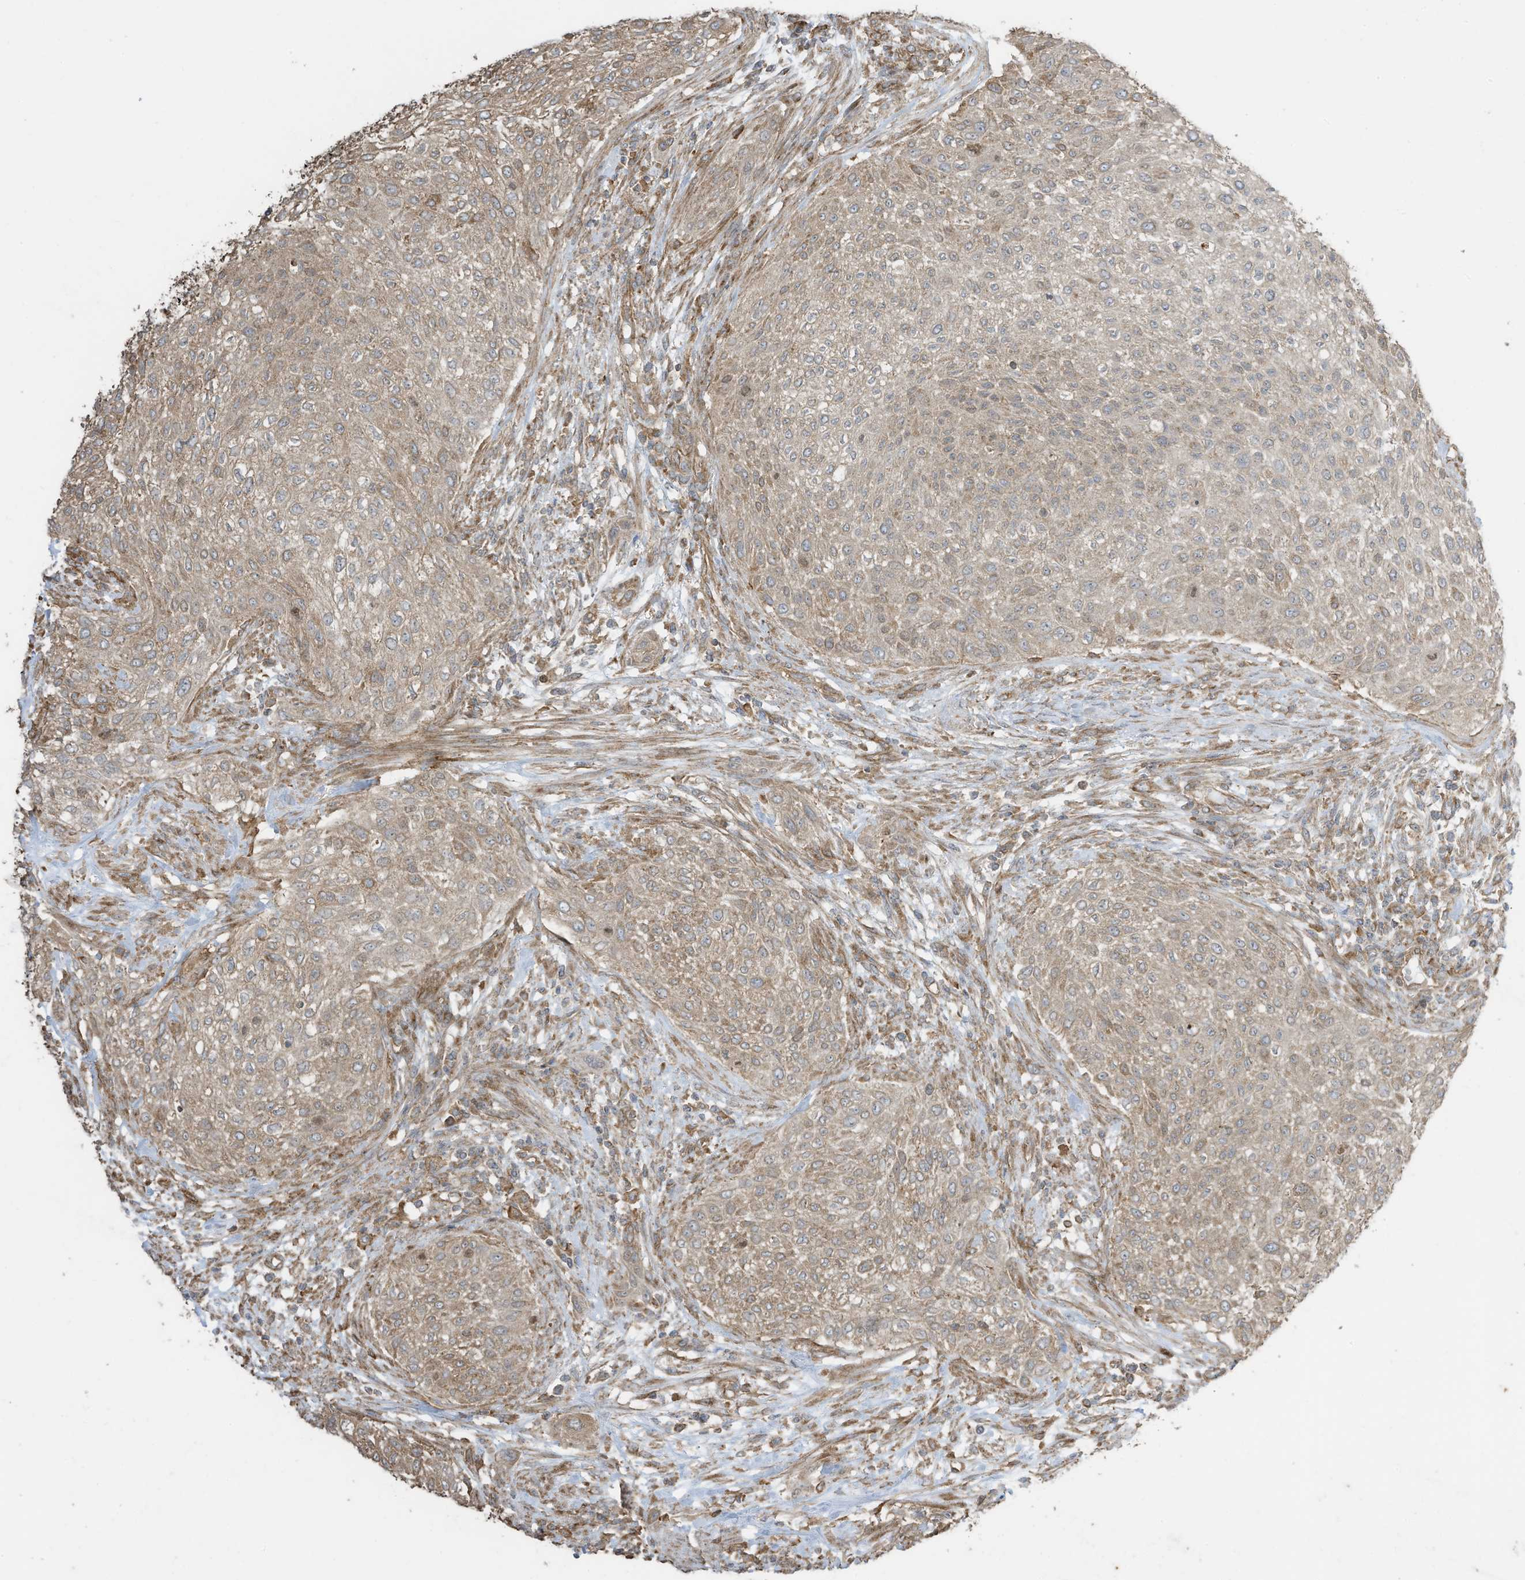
{"staining": {"intensity": "weak", "quantity": "25%-75%", "location": "cytoplasmic/membranous"}, "tissue": "urothelial cancer", "cell_type": "Tumor cells", "image_type": "cancer", "snomed": [{"axis": "morphology", "description": "Urothelial carcinoma, High grade"}, {"axis": "topography", "description": "Urinary bladder"}], "caption": "The immunohistochemical stain labels weak cytoplasmic/membranous expression in tumor cells of urothelial cancer tissue. (IHC, brightfield microscopy, high magnification).", "gene": "CGAS", "patient": {"sex": "male", "age": 35}}